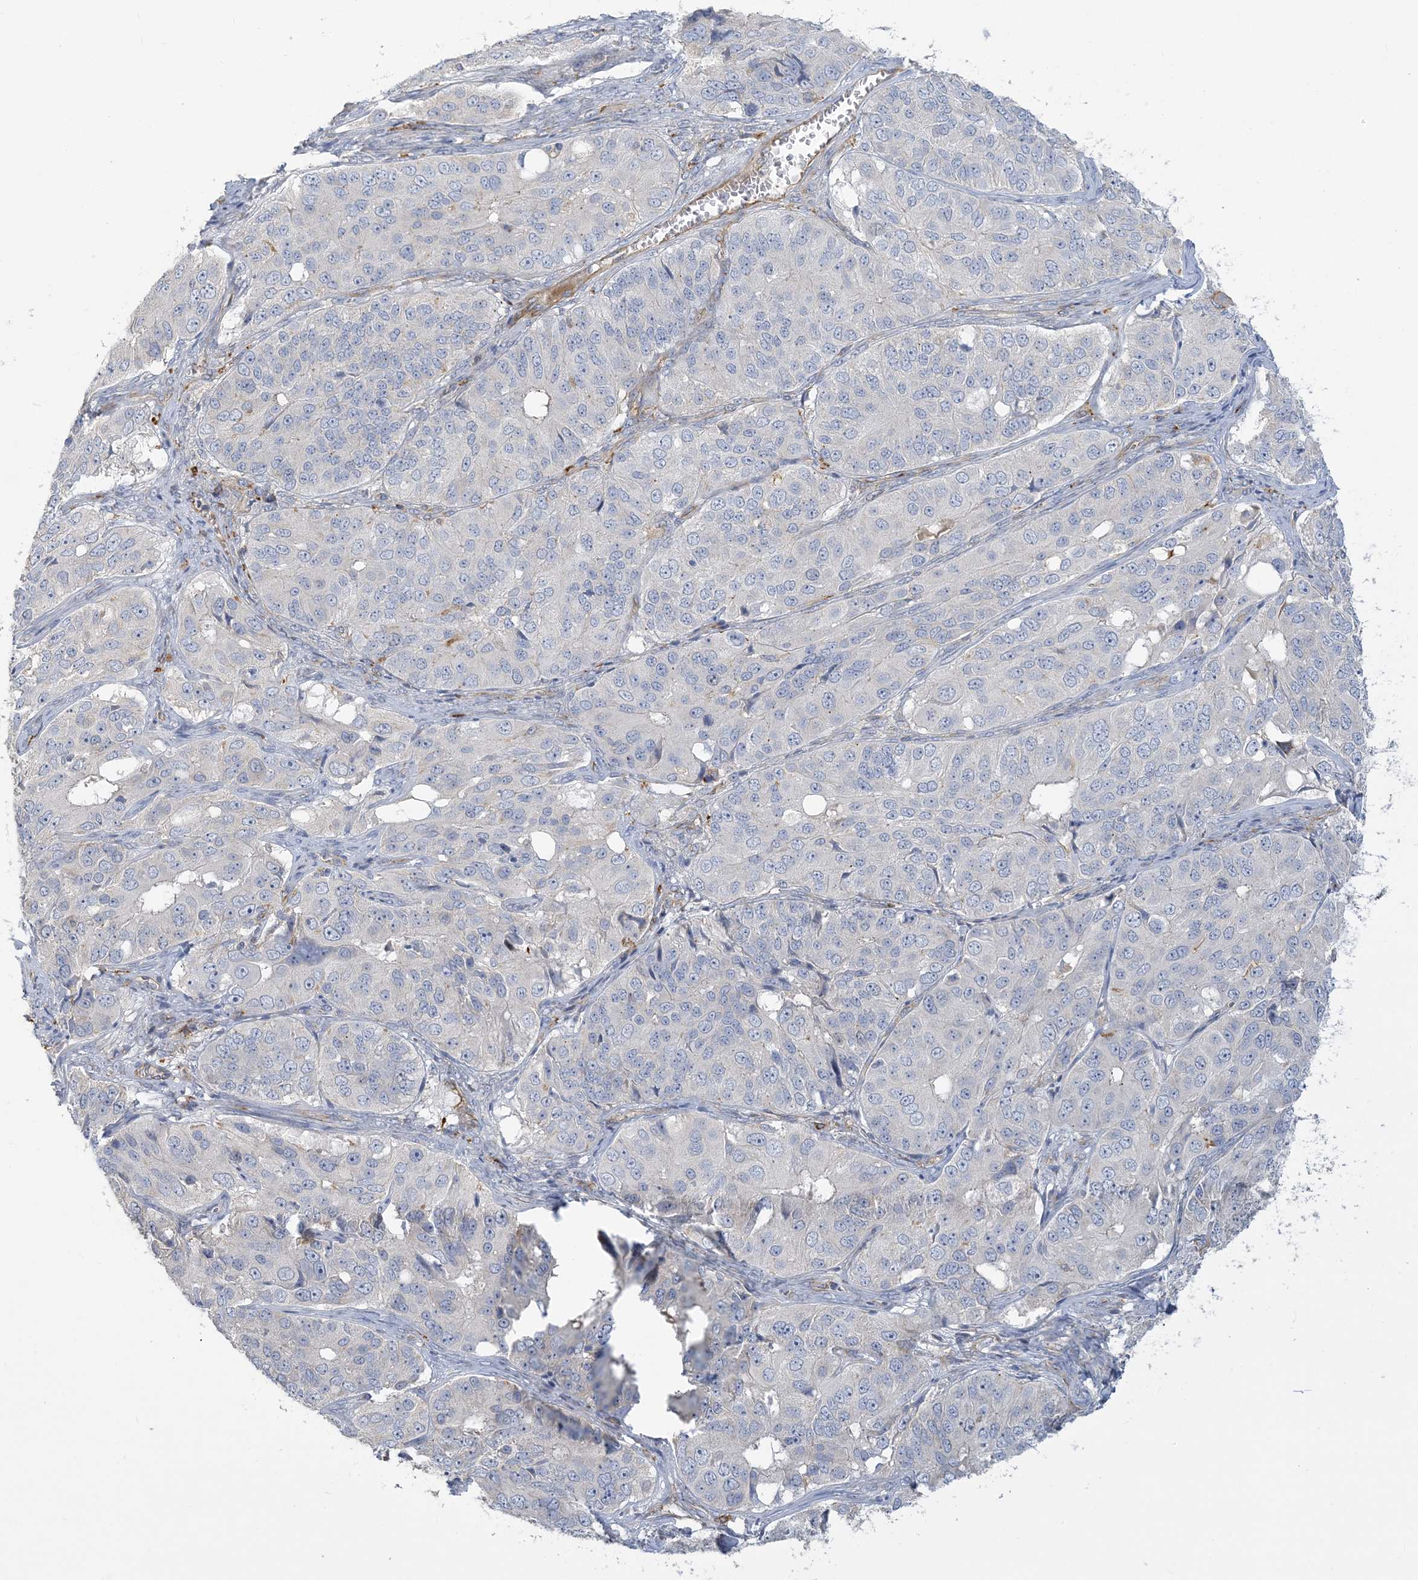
{"staining": {"intensity": "negative", "quantity": "none", "location": "none"}, "tissue": "ovarian cancer", "cell_type": "Tumor cells", "image_type": "cancer", "snomed": [{"axis": "morphology", "description": "Carcinoma, endometroid"}, {"axis": "topography", "description": "Ovary"}], "caption": "High magnification brightfield microscopy of ovarian endometroid carcinoma stained with DAB (3,3'-diaminobenzidine) (brown) and counterstained with hematoxylin (blue): tumor cells show no significant expression.", "gene": "PEAR1", "patient": {"sex": "female", "age": 51}}